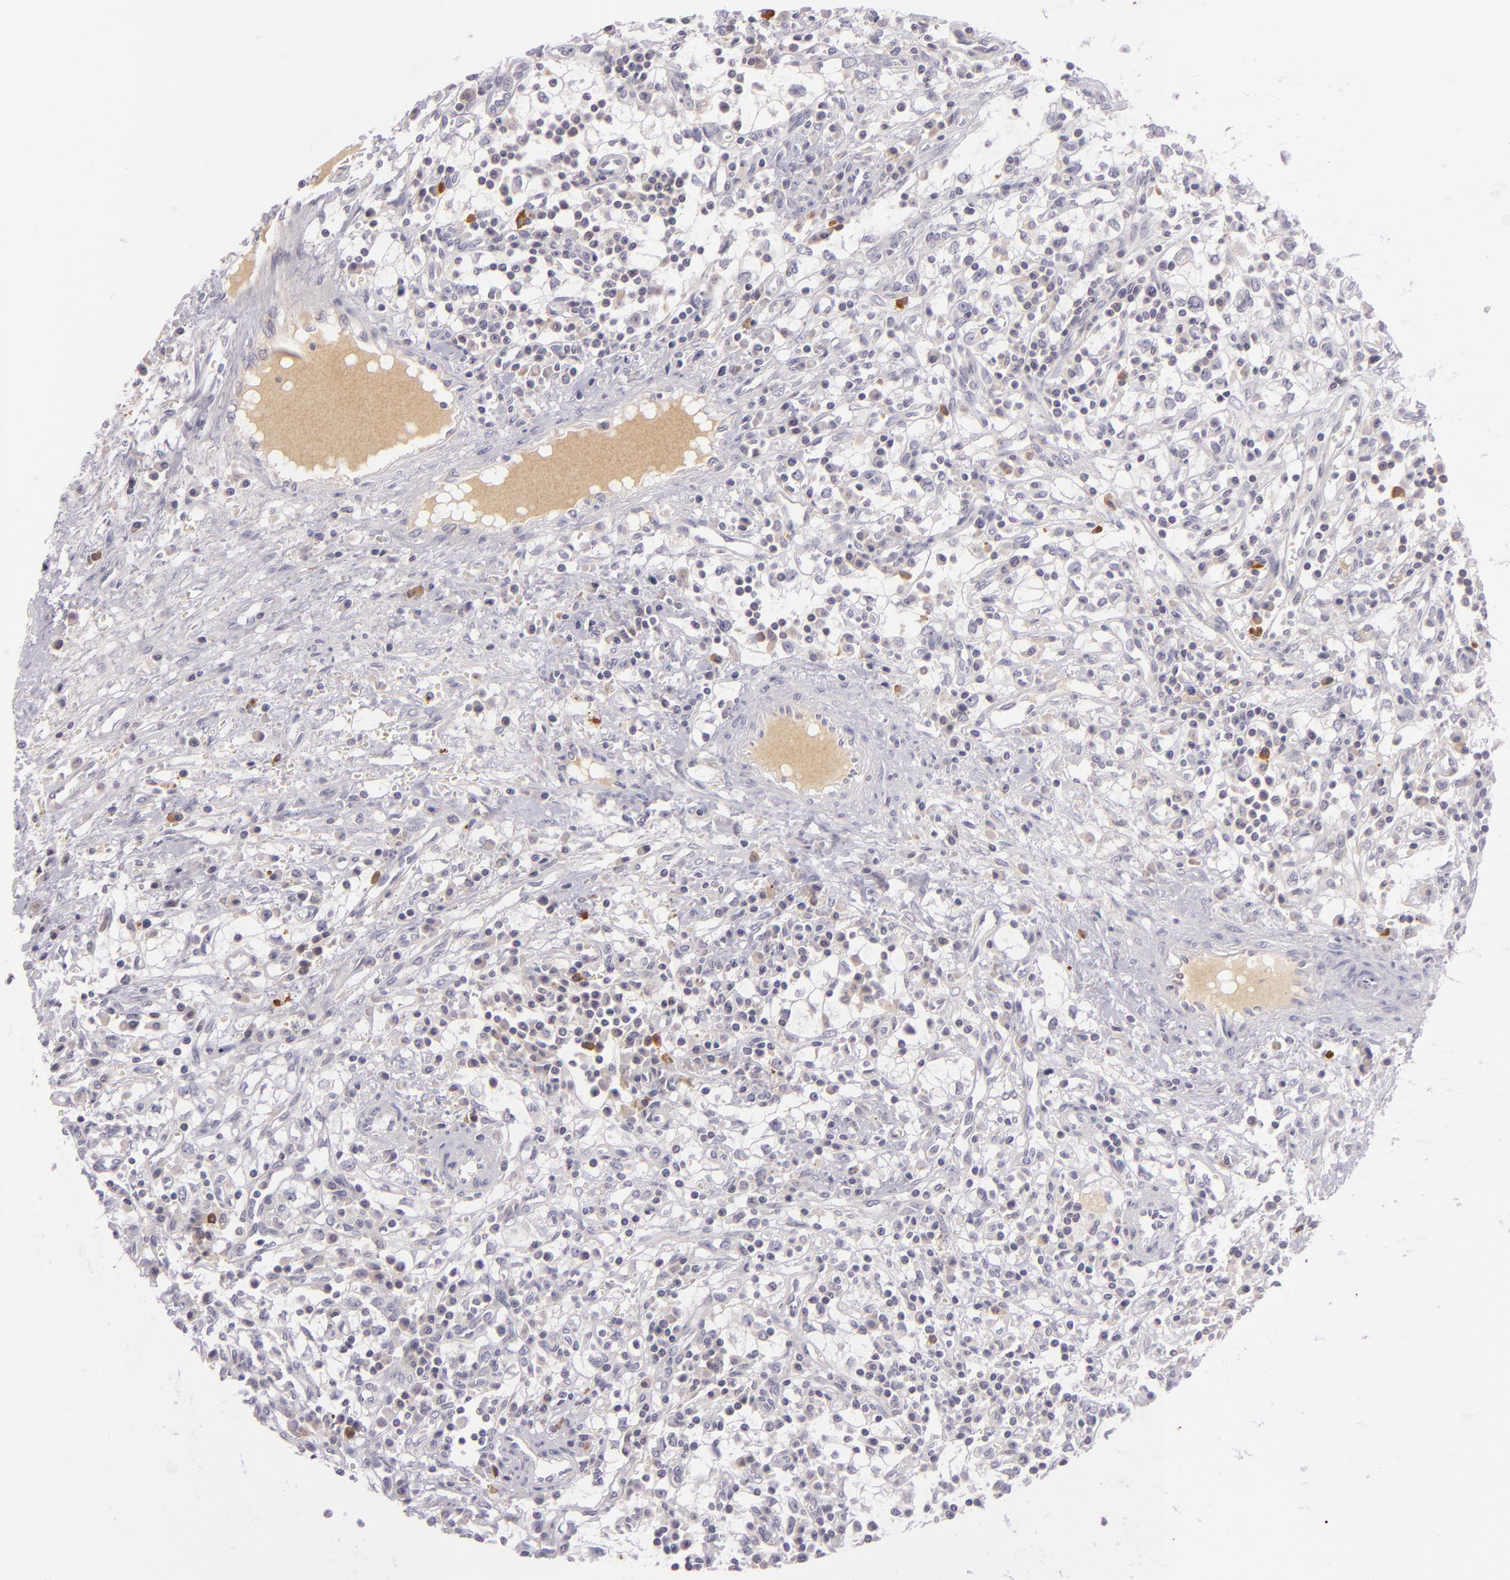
{"staining": {"intensity": "negative", "quantity": "none", "location": "none"}, "tissue": "renal cancer", "cell_type": "Tumor cells", "image_type": "cancer", "snomed": [{"axis": "morphology", "description": "Adenocarcinoma, NOS"}, {"axis": "topography", "description": "Kidney"}], "caption": "An immunohistochemistry (IHC) micrograph of renal cancer (adenocarcinoma) is shown. There is no staining in tumor cells of renal cancer (adenocarcinoma).", "gene": "DAG1", "patient": {"sex": "male", "age": 82}}